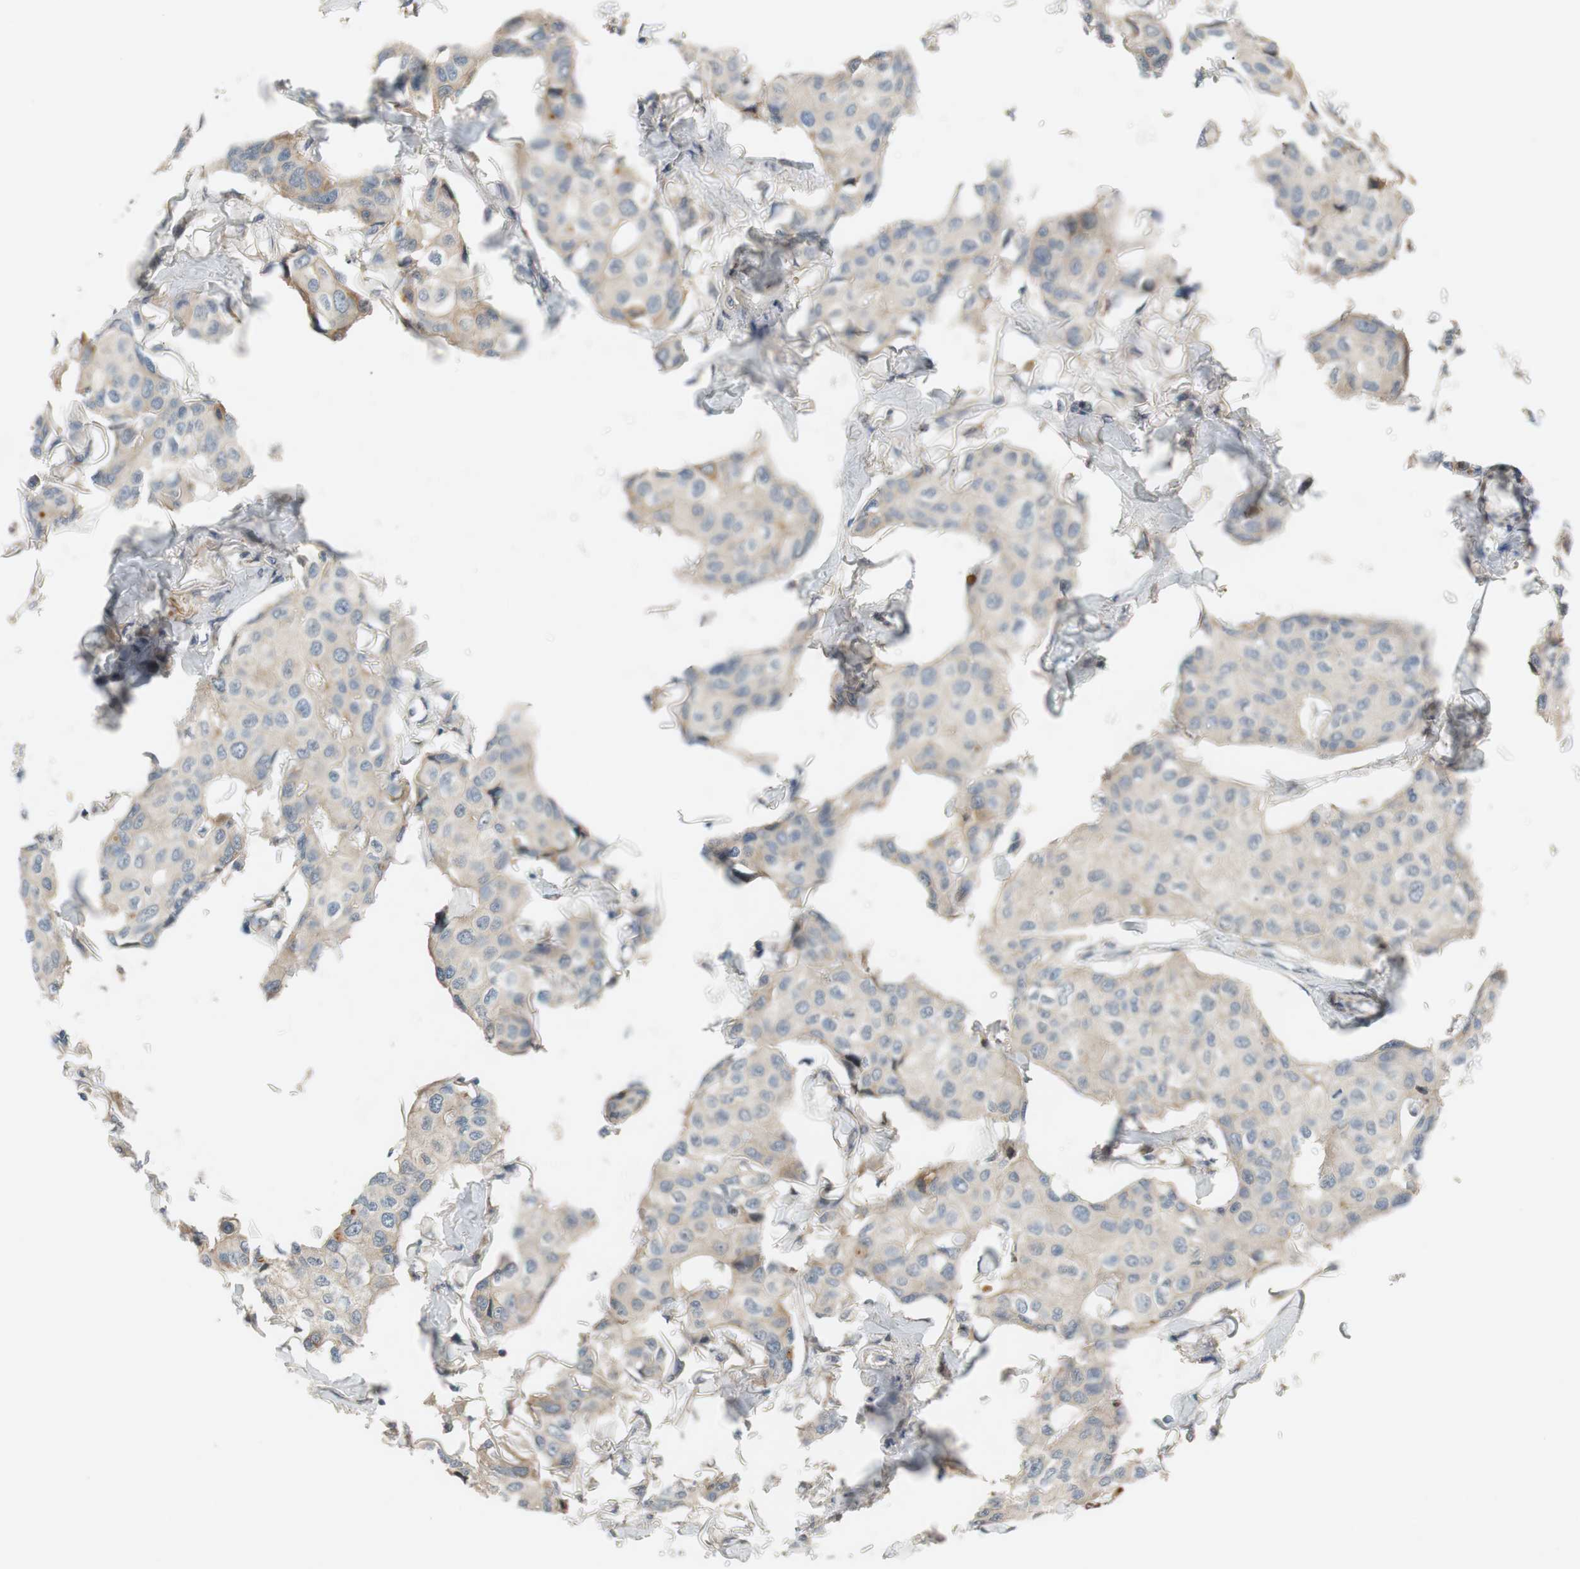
{"staining": {"intensity": "negative", "quantity": "none", "location": "none"}, "tissue": "breast cancer", "cell_type": "Tumor cells", "image_type": "cancer", "snomed": [{"axis": "morphology", "description": "Duct carcinoma"}, {"axis": "topography", "description": "Breast"}], "caption": "Tumor cells are negative for protein expression in human breast cancer. (DAB (3,3'-diaminobenzidine) immunohistochemistry (IHC) visualized using brightfield microscopy, high magnification).", "gene": "C4A", "patient": {"sex": "female", "age": 80}}